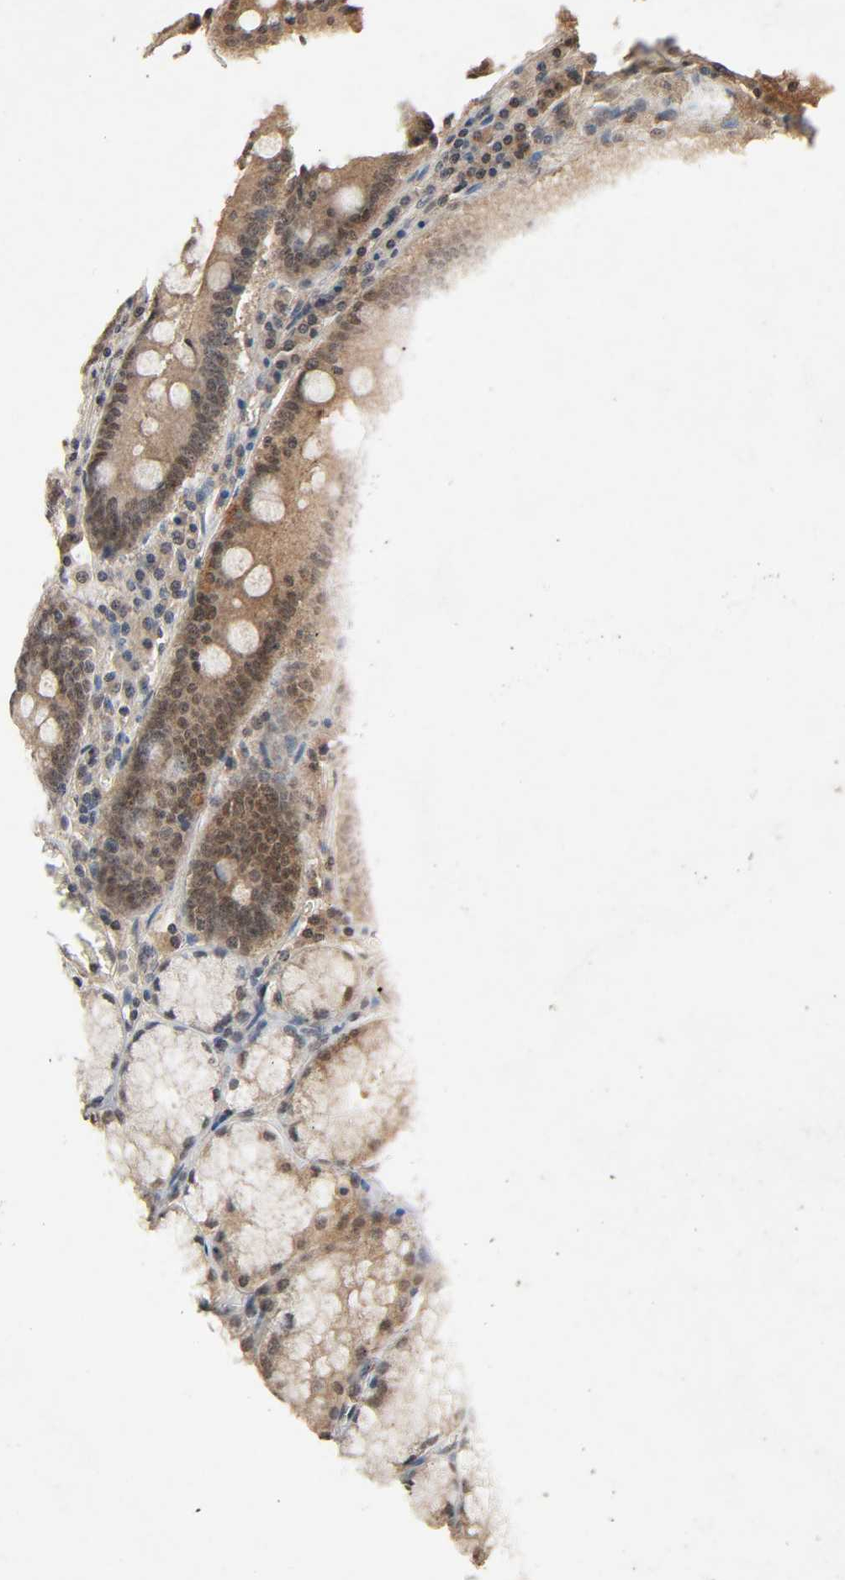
{"staining": {"intensity": "moderate", "quantity": ">75%", "location": "cytoplasmic/membranous,nuclear"}, "tissue": "stomach", "cell_type": "Glandular cells", "image_type": "normal", "snomed": [{"axis": "morphology", "description": "Normal tissue, NOS"}, {"axis": "topography", "description": "Stomach, lower"}], "caption": "Protein staining of benign stomach reveals moderate cytoplasmic/membranous,nuclear expression in approximately >75% of glandular cells.", "gene": "MAPKAPK5", "patient": {"sex": "male", "age": 56}}